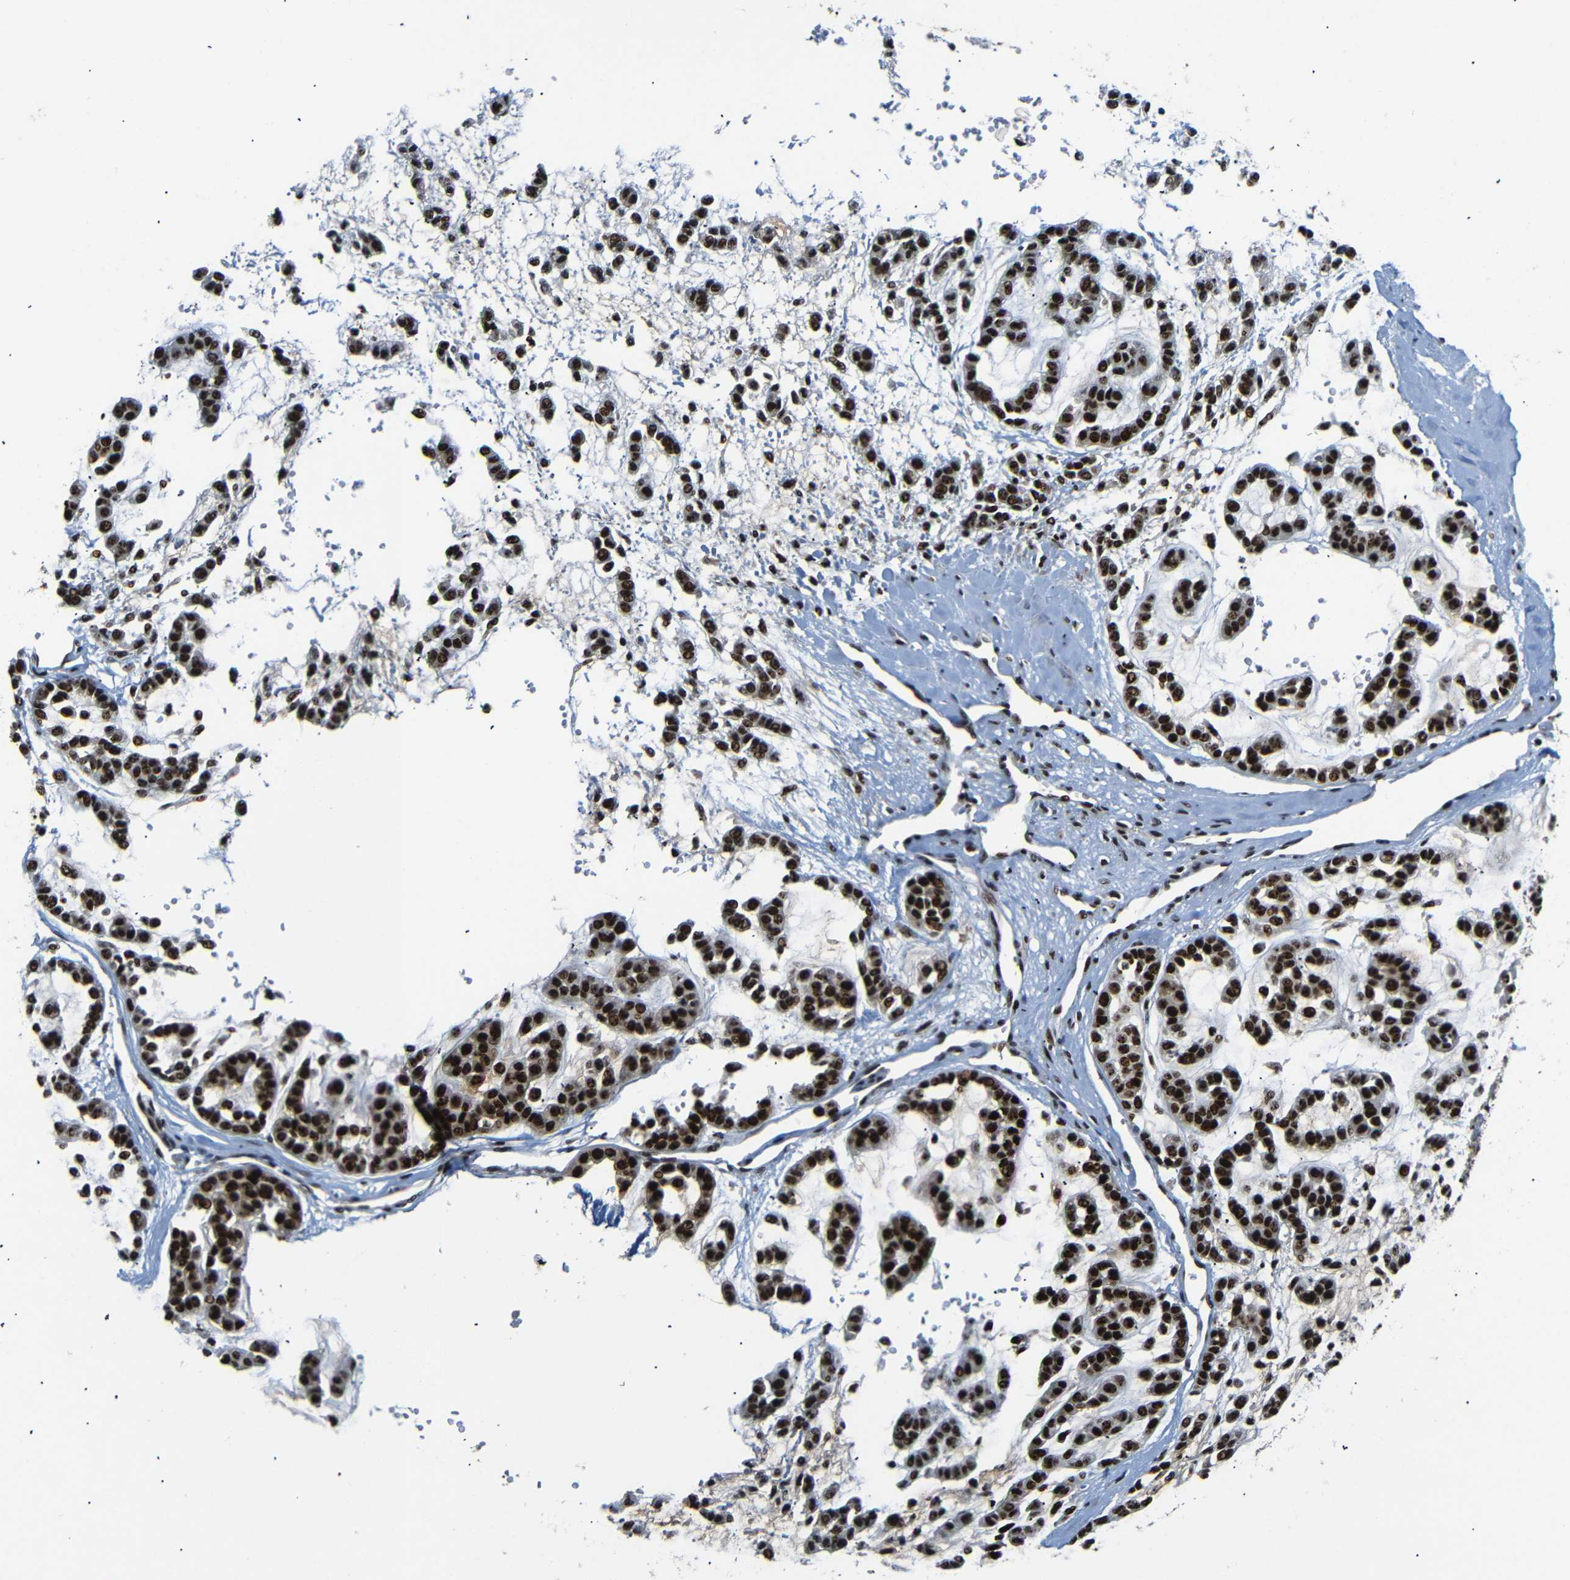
{"staining": {"intensity": "strong", "quantity": ">75%", "location": "nuclear"}, "tissue": "head and neck cancer", "cell_type": "Tumor cells", "image_type": "cancer", "snomed": [{"axis": "morphology", "description": "Adenocarcinoma, NOS"}, {"axis": "morphology", "description": "Adenoma, NOS"}, {"axis": "topography", "description": "Head-Neck"}], "caption": "Immunohistochemistry (IHC) photomicrograph of head and neck adenoma stained for a protein (brown), which displays high levels of strong nuclear expression in about >75% of tumor cells.", "gene": "SETDB2", "patient": {"sex": "female", "age": 55}}